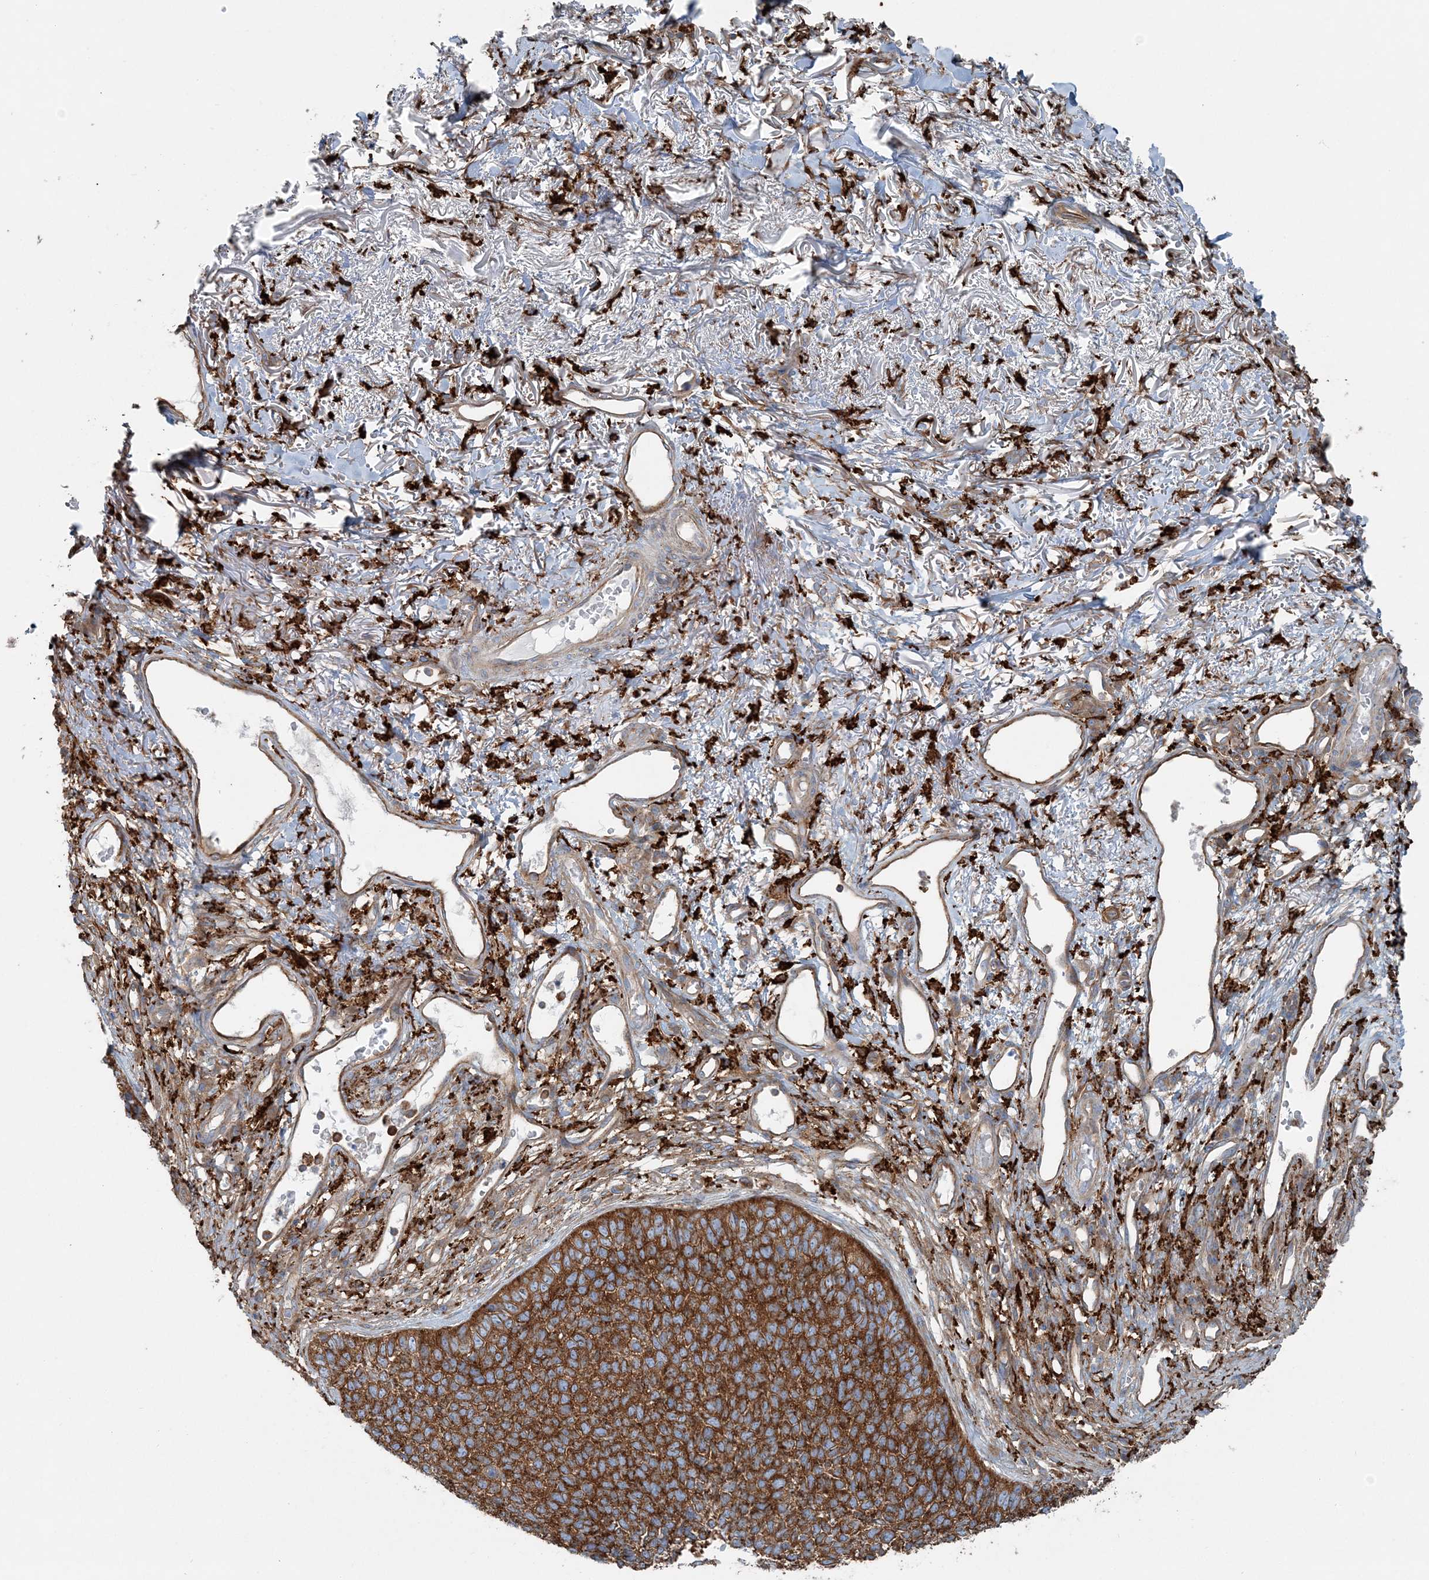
{"staining": {"intensity": "strong", "quantity": ">75%", "location": "cytoplasmic/membranous"}, "tissue": "skin cancer", "cell_type": "Tumor cells", "image_type": "cancer", "snomed": [{"axis": "morphology", "description": "Basal cell carcinoma"}, {"axis": "topography", "description": "Skin"}], "caption": "High-power microscopy captured an immunohistochemistry (IHC) photomicrograph of basal cell carcinoma (skin), revealing strong cytoplasmic/membranous expression in approximately >75% of tumor cells.", "gene": "SNX2", "patient": {"sex": "female", "age": 84}}